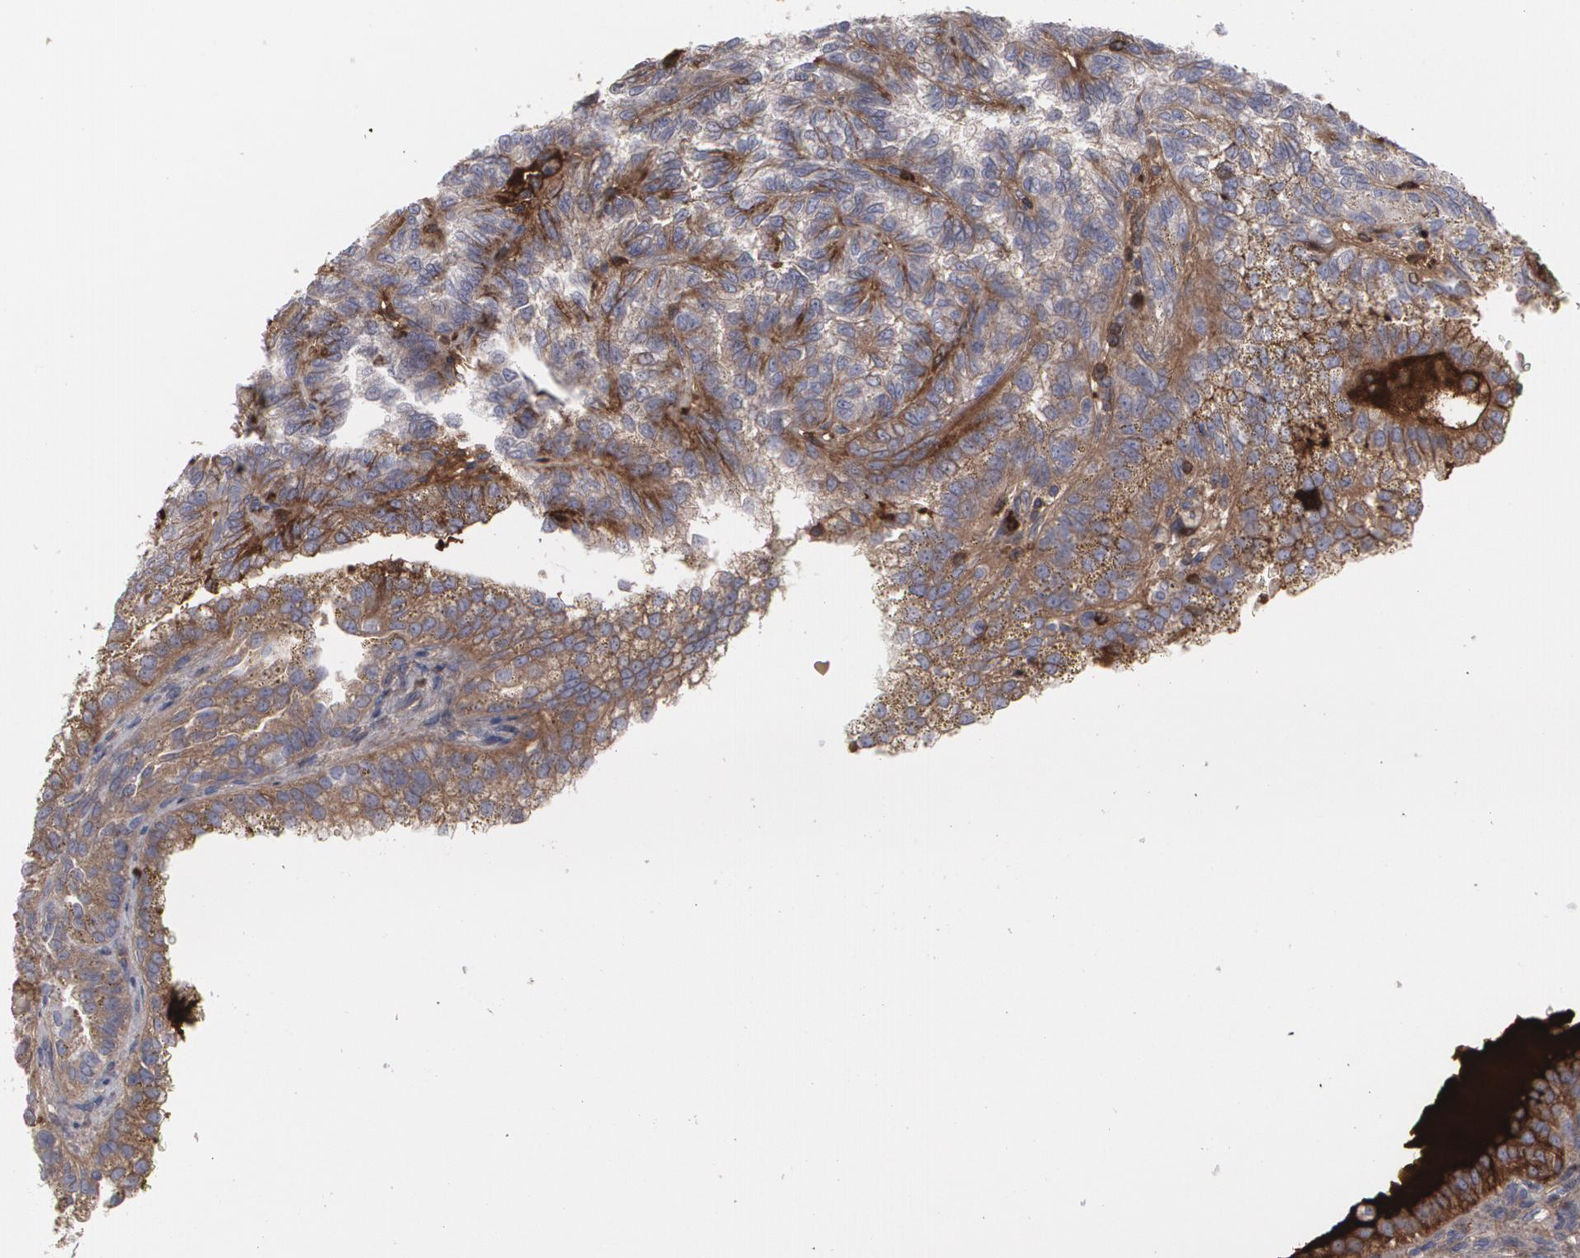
{"staining": {"intensity": "moderate", "quantity": "<25%", "location": "cytoplasmic/membranous"}, "tissue": "renal cancer", "cell_type": "Tumor cells", "image_type": "cancer", "snomed": [{"axis": "morphology", "description": "Inflammation, NOS"}, {"axis": "morphology", "description": "Adenocarcinoma, NOS"}, {"axis": "topography", "description": "Kidney"}], "caption": "Renal cancer (adenocarcinoma) stained with a brown dye shows moderate cytoplasmic/membranous positive staining in about <25% of tumor cells.", "gene": "LRG1", "patient": {"sex": "male", "age": 68}}